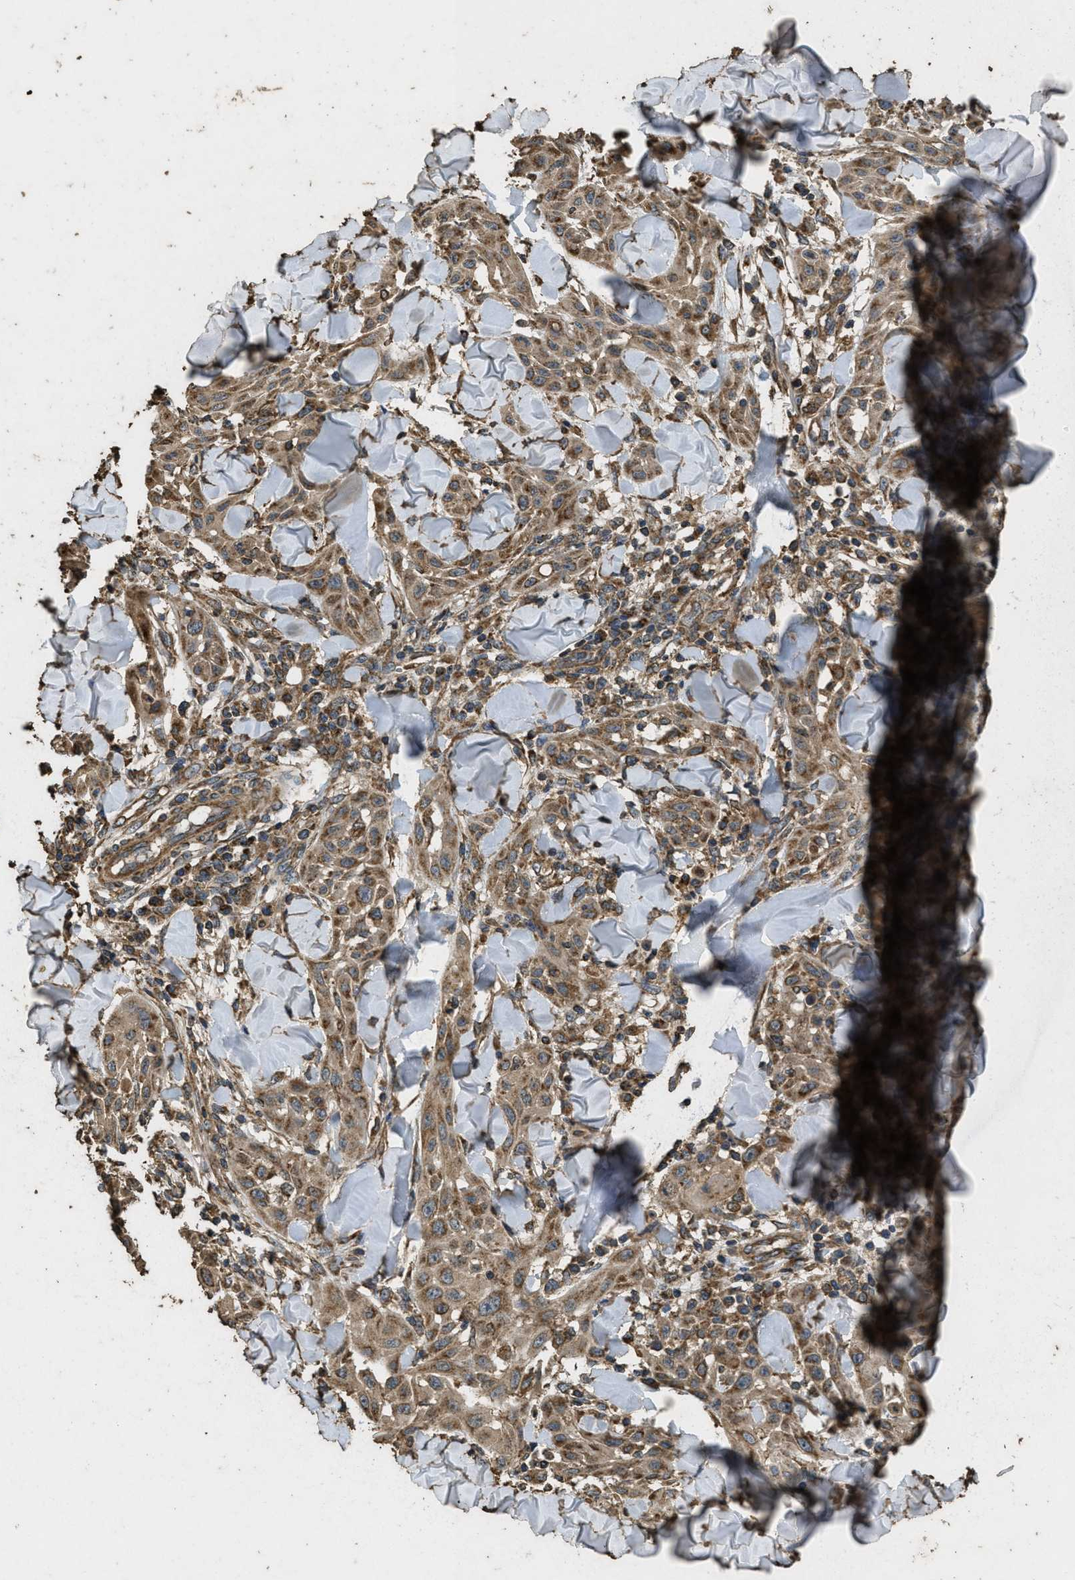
{"staining": {"intensity": "moderate", "quantity": ">75%", "location": "cytoplasmic/membranous"}, "tissue": "skin cancer", "cell_type": "Tumor cells", "image_type": "cancer", "snomed": [{"axis": "morphology", "description": "Squamous cell carcinoma, NOS"}, {"axis": "topography", "description": "Skin"}], "caption": "Brown immunohistochemical staining in human skin cancer (squamous cell carcinoma) displays moderate cytoplasmic/membranous positivity in about >75% of tumor cells. The staining was performed using DAB (3,3'-diaminobenzidine), with brown indicating positive protein expression. Nuclei are stained blue with hematoxylin.", "gene": "CYRIA", "patient": {"sex": "male", "age": 24}}